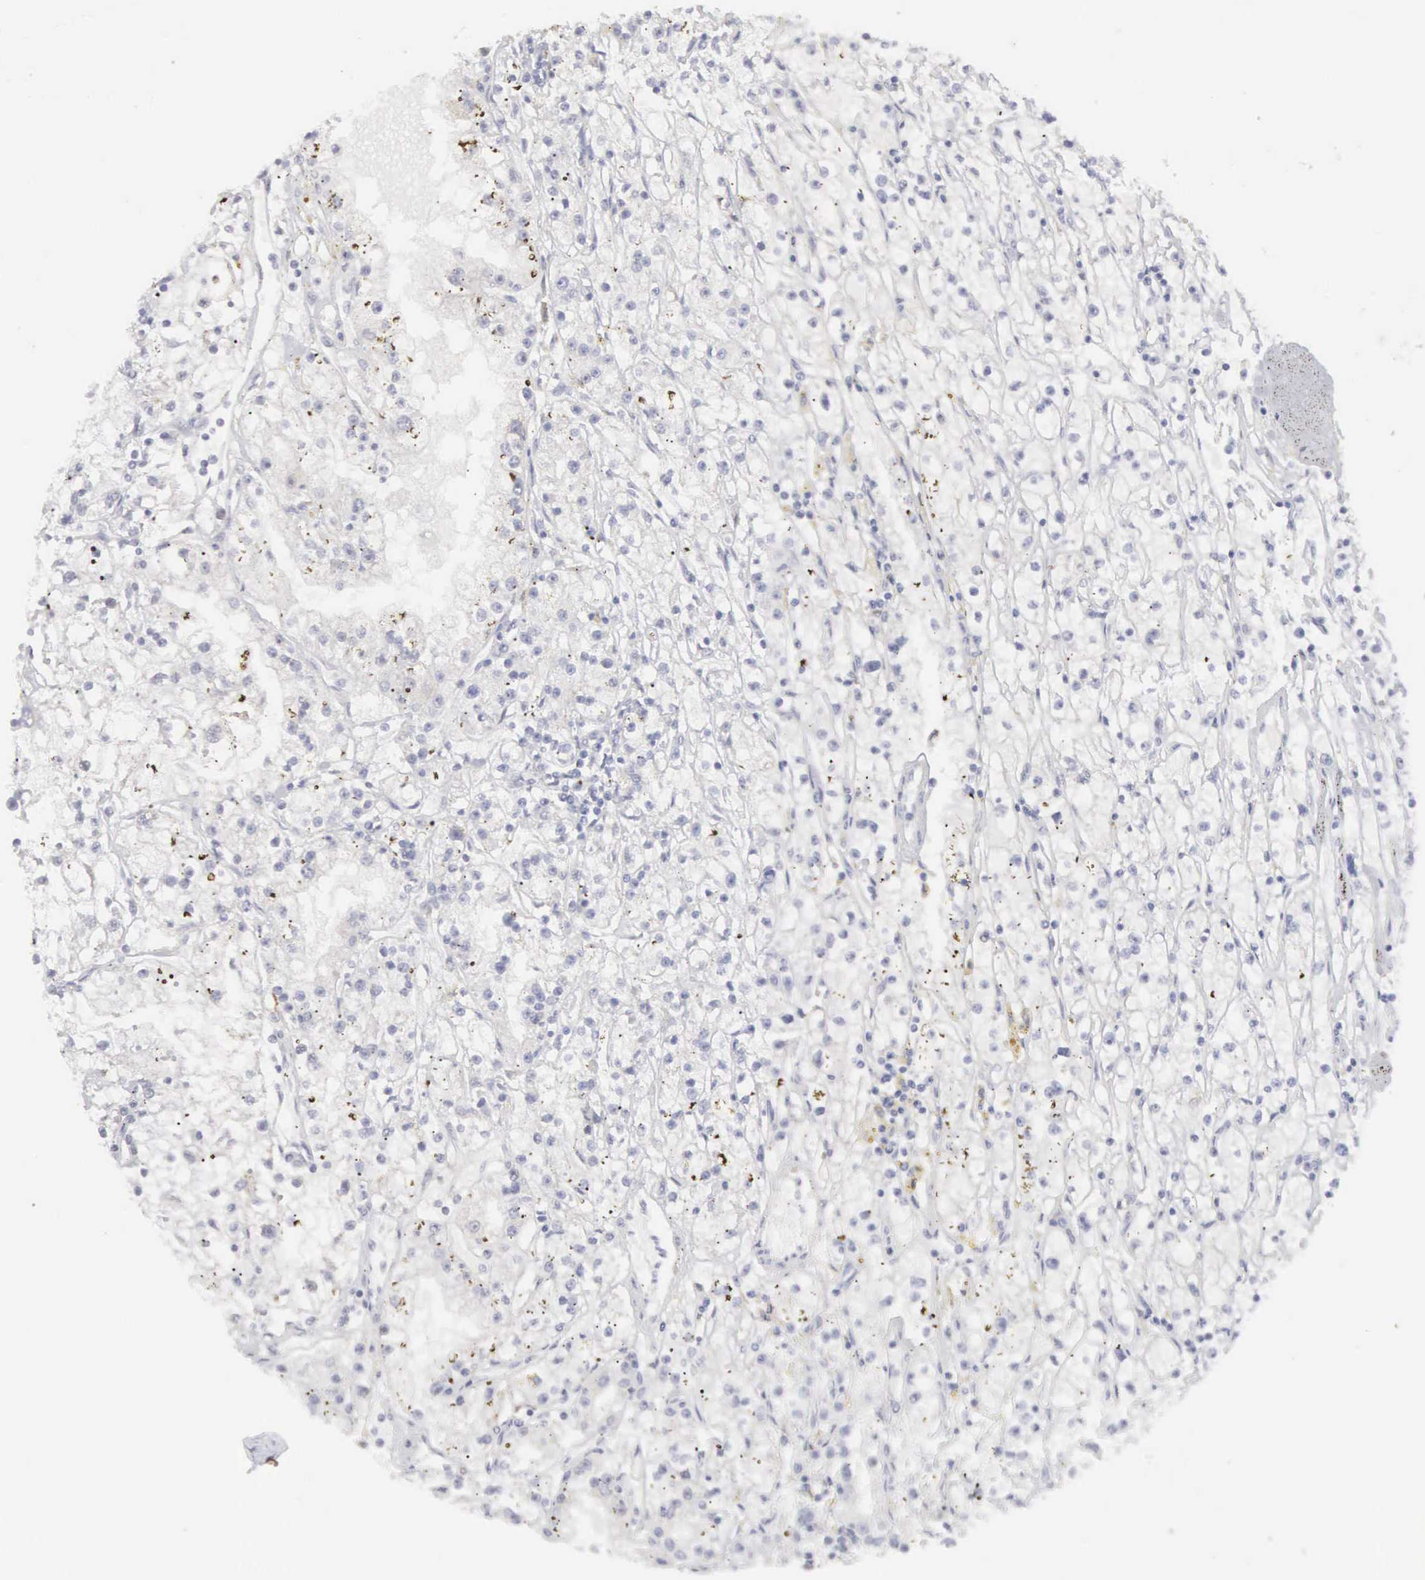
{"staining": {"intensity": "negative", "quantity": "none", "location": "none"}, "tissue": "renal cancer", "cell_type": "Tumor cells", "image_type": "cancer", "snomed": [{"axis": "morphology", "description": "Adenocarcinoma, NOS"}, {"axis": "topography", "description": "Kidney"}], "caption": "IHC of human renal adenocarcinoma shows no staining in tumor cells. (Immunohistochemistry, brightfield microscopy, high magnification).", "gene": "MNAT1", "patient": {"sex": "male", "age": 56}}